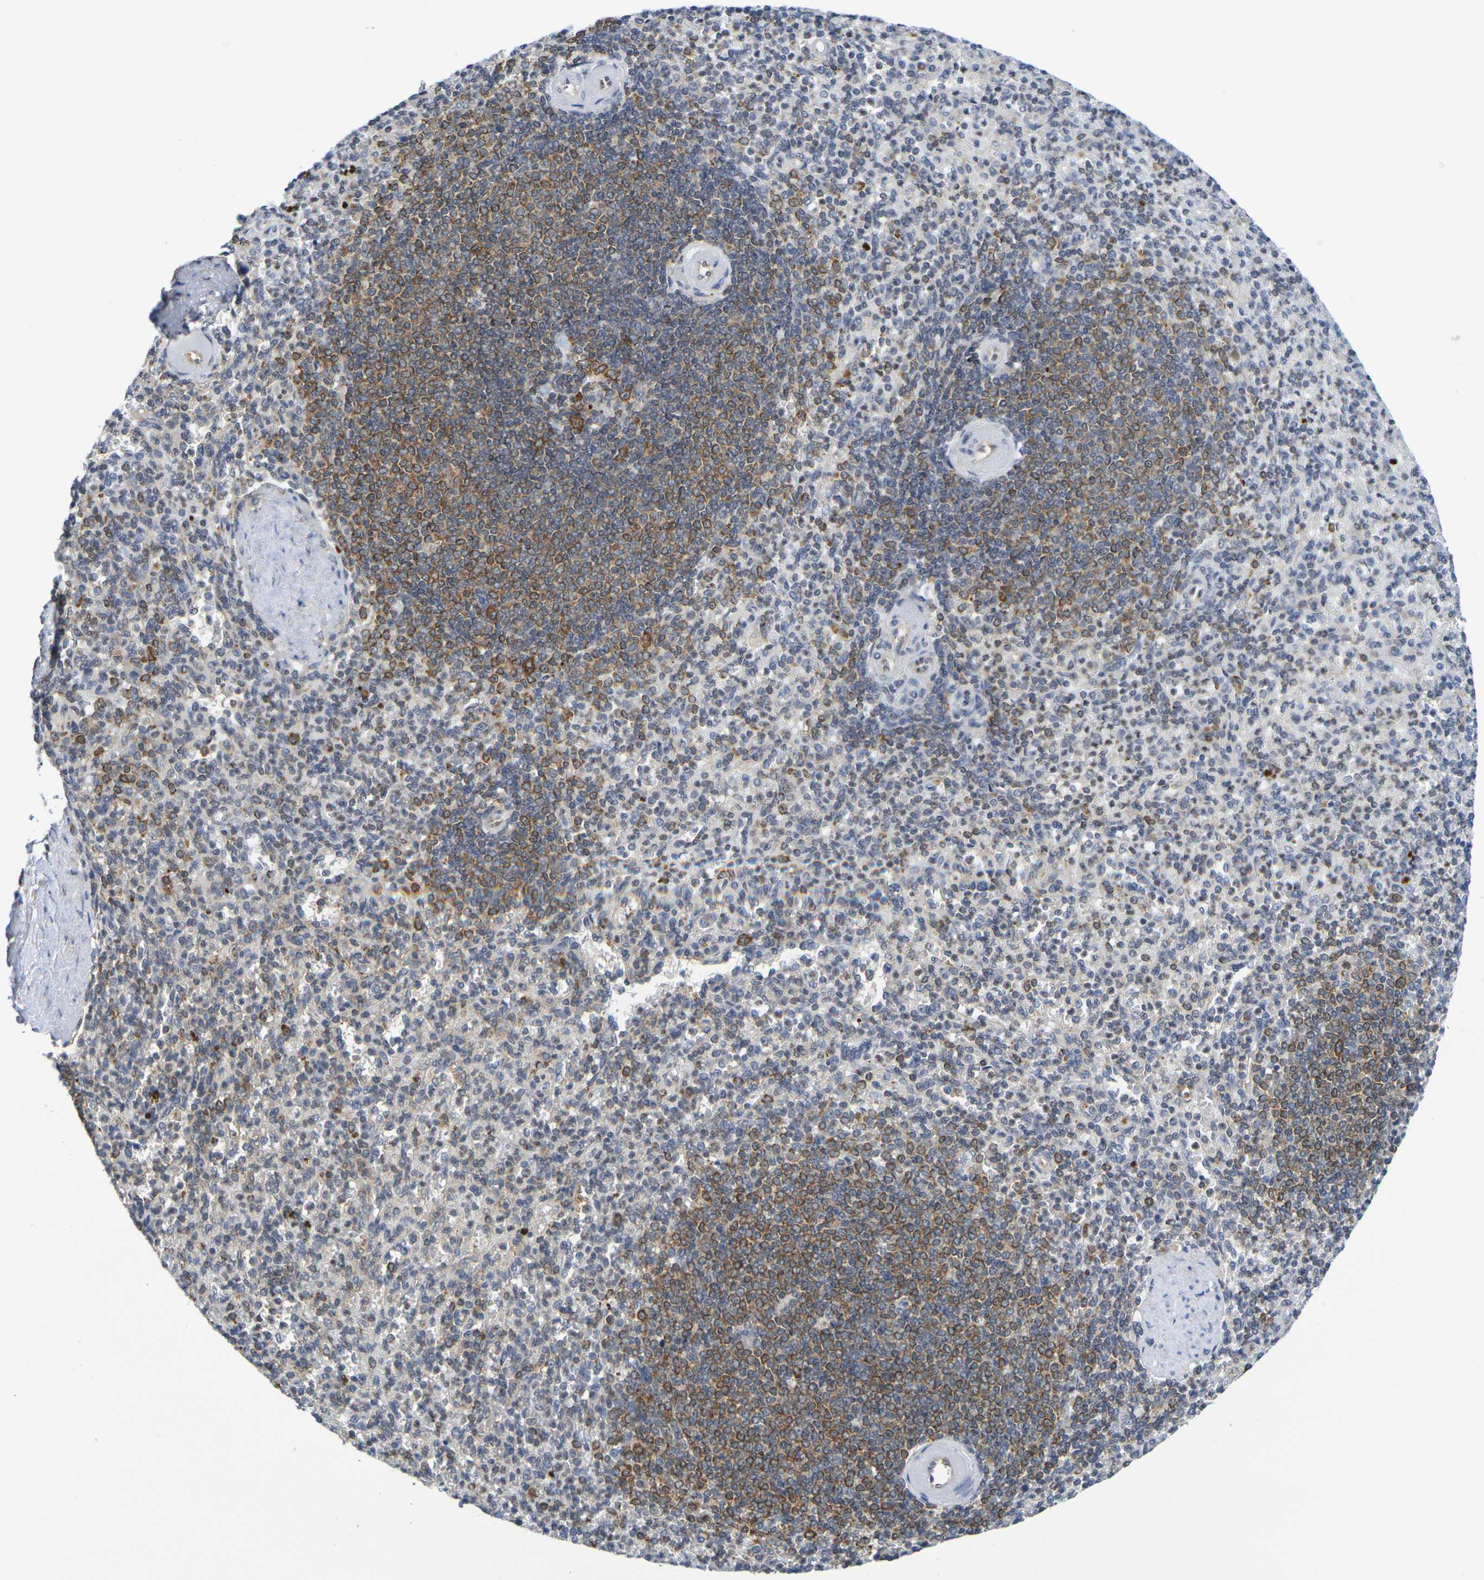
{"staining": {"intensity": "moderate", "quantity": "<25%", "location": "cytoplasmic/membranous"}, "tissue": "spleen", "cell_type": "Cells in red pulp", "image_type": "normal", "snomed": [{"axis": "morphology", "description": "Normal tissue, NOS"}, {"axis": "topography", "description": "Spleen"}], "caption": "There is low levels of moderate cytoplasmic/membranous staining in cells in red pulp of benign spleen, as demonstrated by immunohistochemical staining (brown color).", "gene": "CHRNB1", "patient": {"sex": "female", "age": 74}}